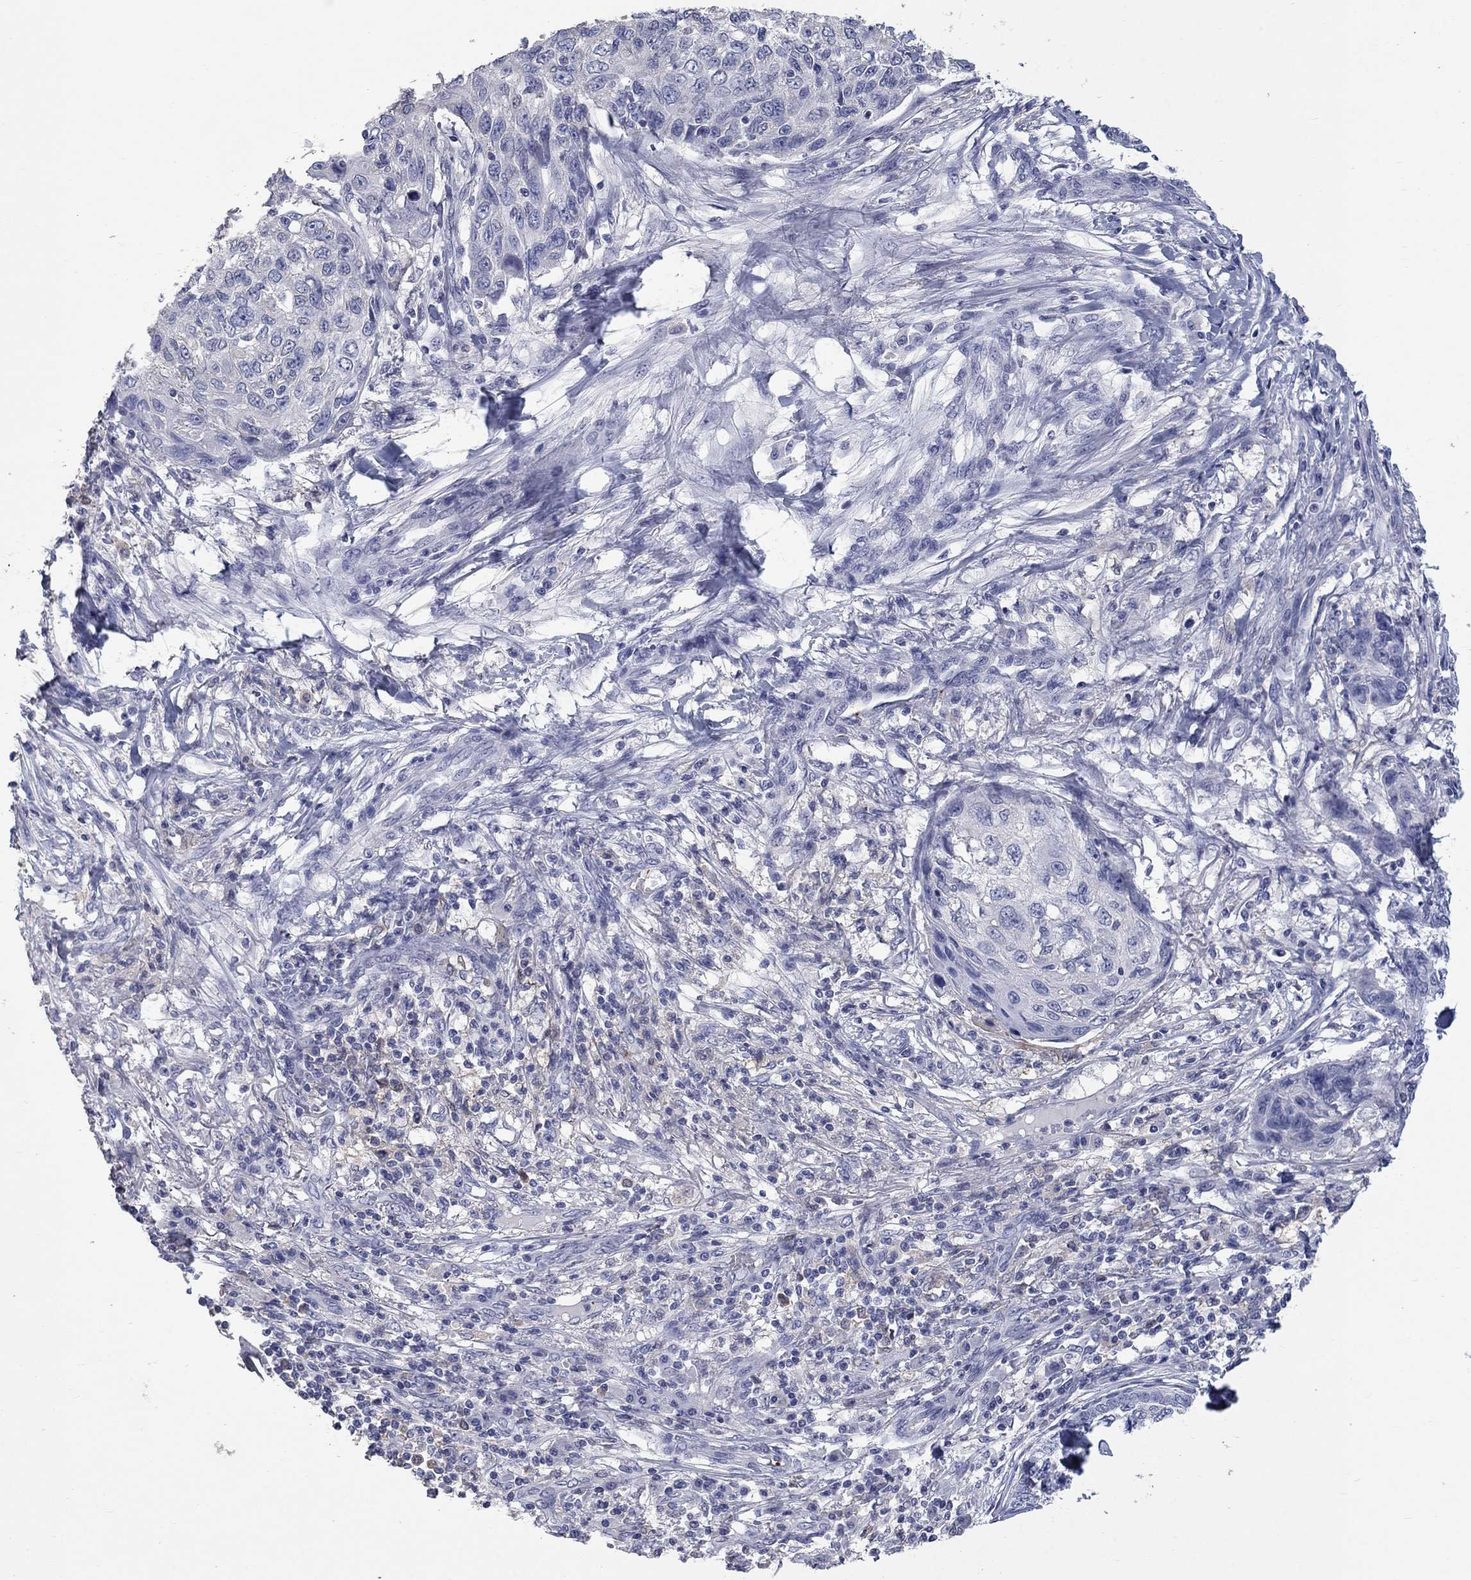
{"staining": {"intensity": "negative", "quantity": "none", "location": "none"}, "tissue": "skin cancer", "cell_type": "Tumor cells", "image_type": "cancer", "snomed": [{"axis": "morphology", "description": "Squamous cell carcinoma, NOS"}, {"axis": "topography", "description": "Skin"}], "caption": "Skin cancer (squamous cell carcinoma) was stained to show a protein in brown. There is no significant positivity in tumor cells. (DAB IHC with hematoxylin counter stain).", "gene": "PLEK", "patient": {"sex": "male", "age": 92}}